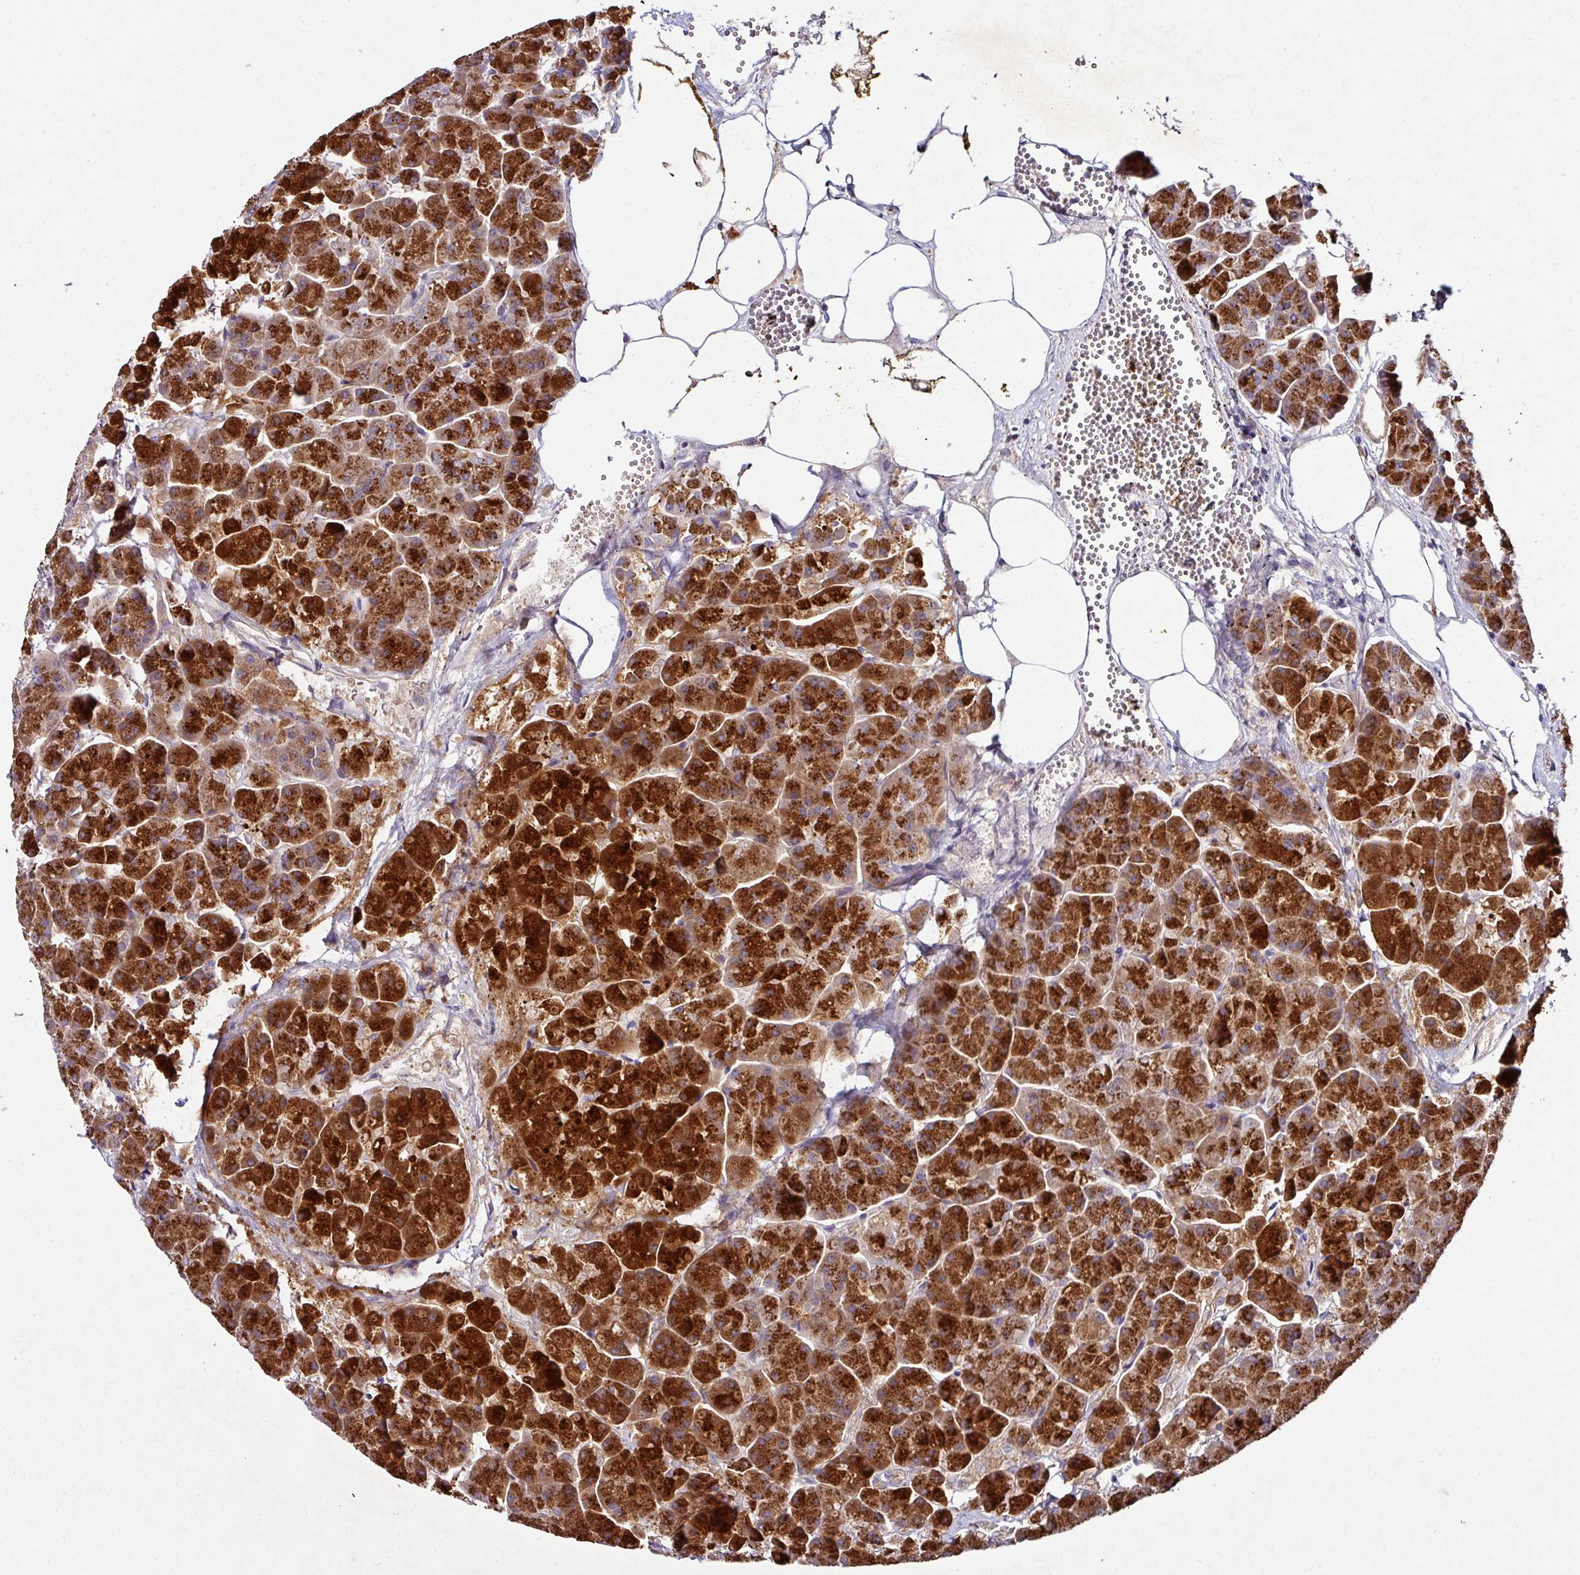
{"staining": {"intensity": "strong", "quantity": ">75%", "location": "cytoplasmic/membranous"}, "tissue": "pancreas", "cell_type": "Exocrine glandular cells", "image_type": "normal", "snomed": [{"axis": "morphology", "description": "Normal tissue, NOS"}, {"axis": "topography", "description": "Pancreas"}, {"axis": "topography", "description": "Peripheral nerve tissue"}], "caption": "Benign pancreas was stained to show a protein in brown. There is high levels of strong cytoplasmic/membranous positivity in about >75% of exocrine glandular cells. The staining was performed using DAB (3,3'-diaminobenzidine) to visualize the protein expression in brown, while the nuclei were stained in blue with hematoxylin (Magnification: 20x).", "gene": "AEBP2", "patient": {"sex": "male", "age": 54}}